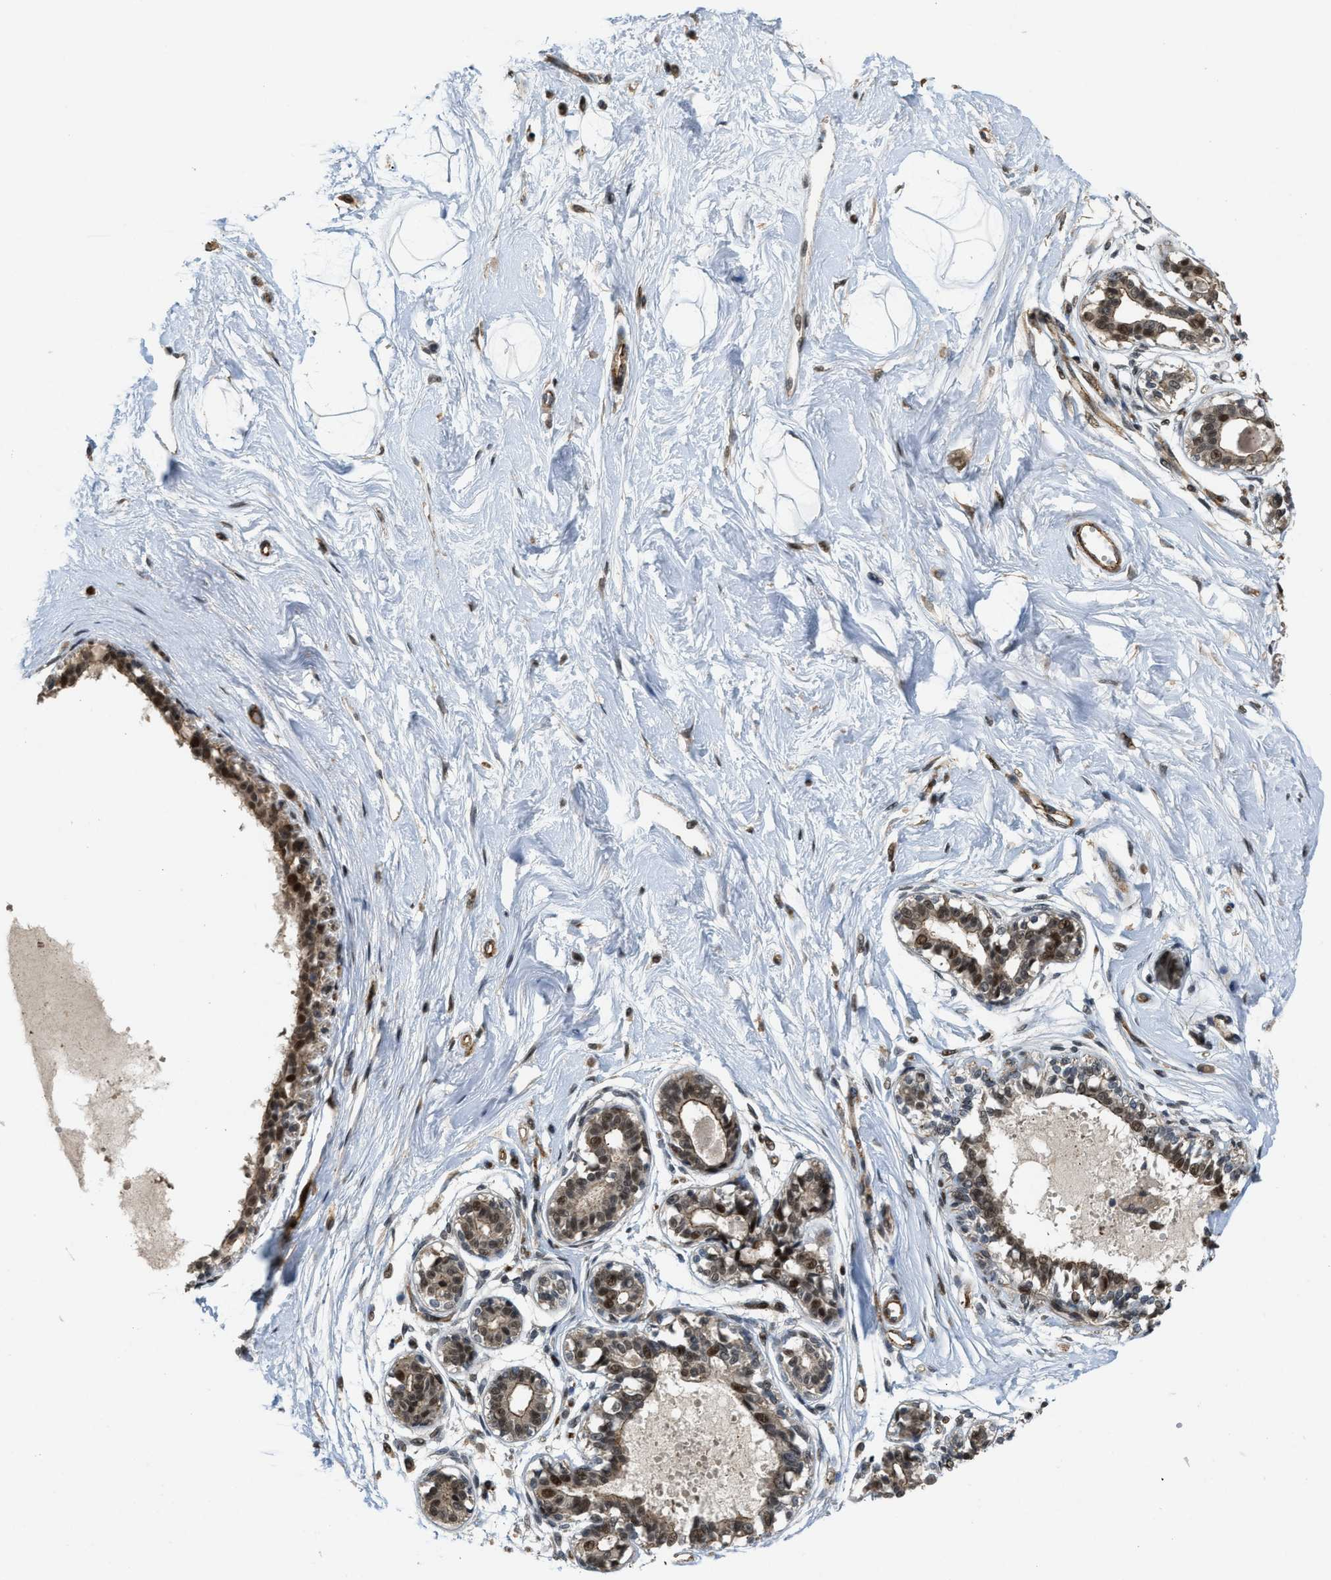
{"staining": {"intensity": "negative", "quantity": "none", "location": "none"}, "tissue": "breast", "cell_type": "Adipocytes", "image_type": "normal", "snomed": [{"axis": "morphology", "description": "Normal tissue, NOS"}, {"axis": "topography", "description": "Breast"}], "caption": "This is an IHC micrograph of normal human breast. There is no staining in adipocytes.", "gene": "DPF2", "patient": {"sex": "female", "age": 45}}